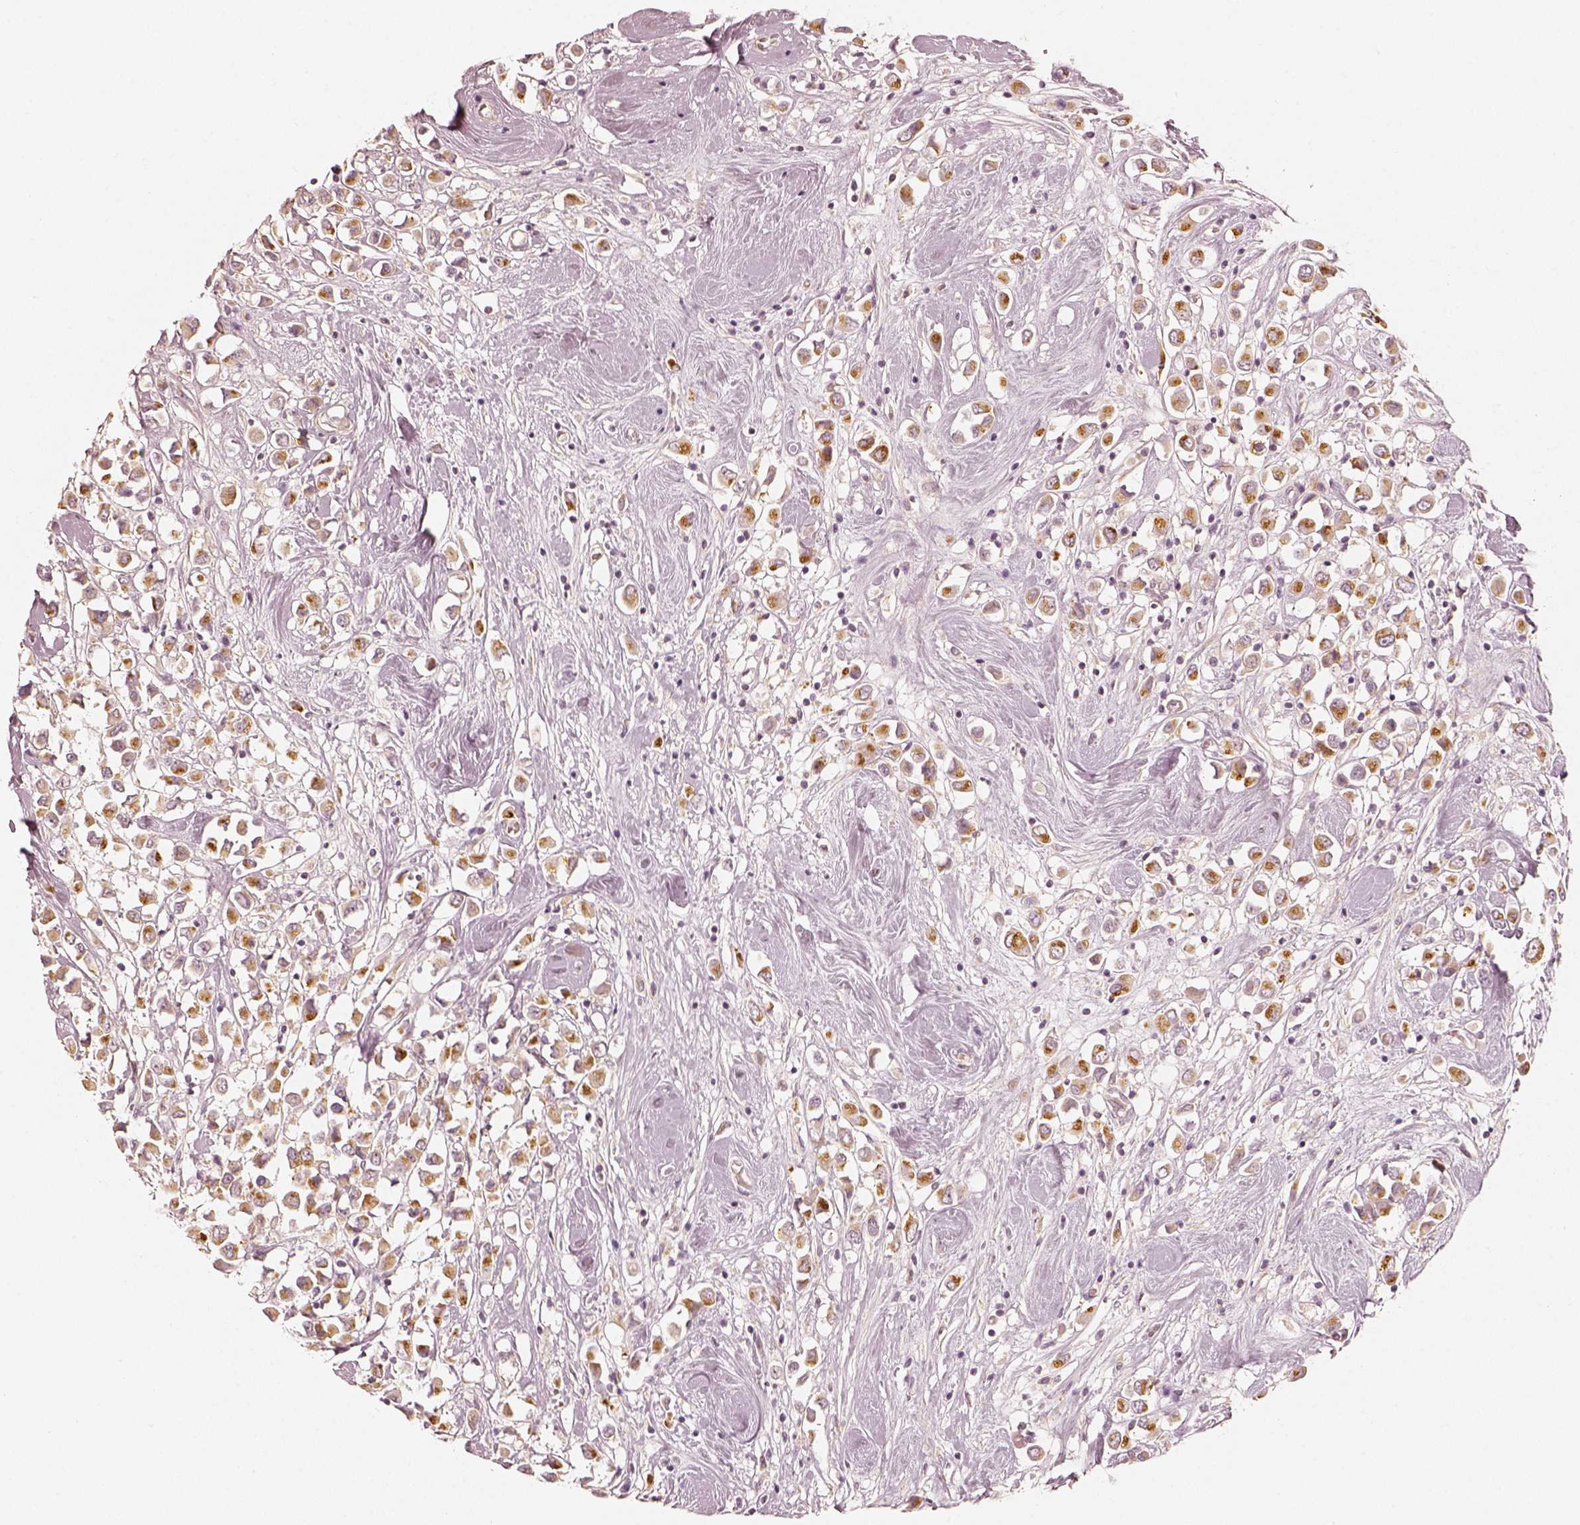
{"staining": {"intensity": "moderate", "quantity": "25%-75%", "location": "cytoplasmic/membranous"}, "tissue": "breast cancer", "cell_type": "Tumor cells", "image_type": "cancer", "snomed": [{"axis": "morphology", "description": "Duct carcinoma"}, {"axis": "topography", "description": "Breast"}], "caption": "This is an image of immunohistochemistry (IHC) staining of breast cancer (infiltrating ductal carcinoma), which shows moderate staining in the cytoplasmic/membranous of tumor cells.", "gene": "GORASP2", "patient": {"sex": "female", "age": 61}}